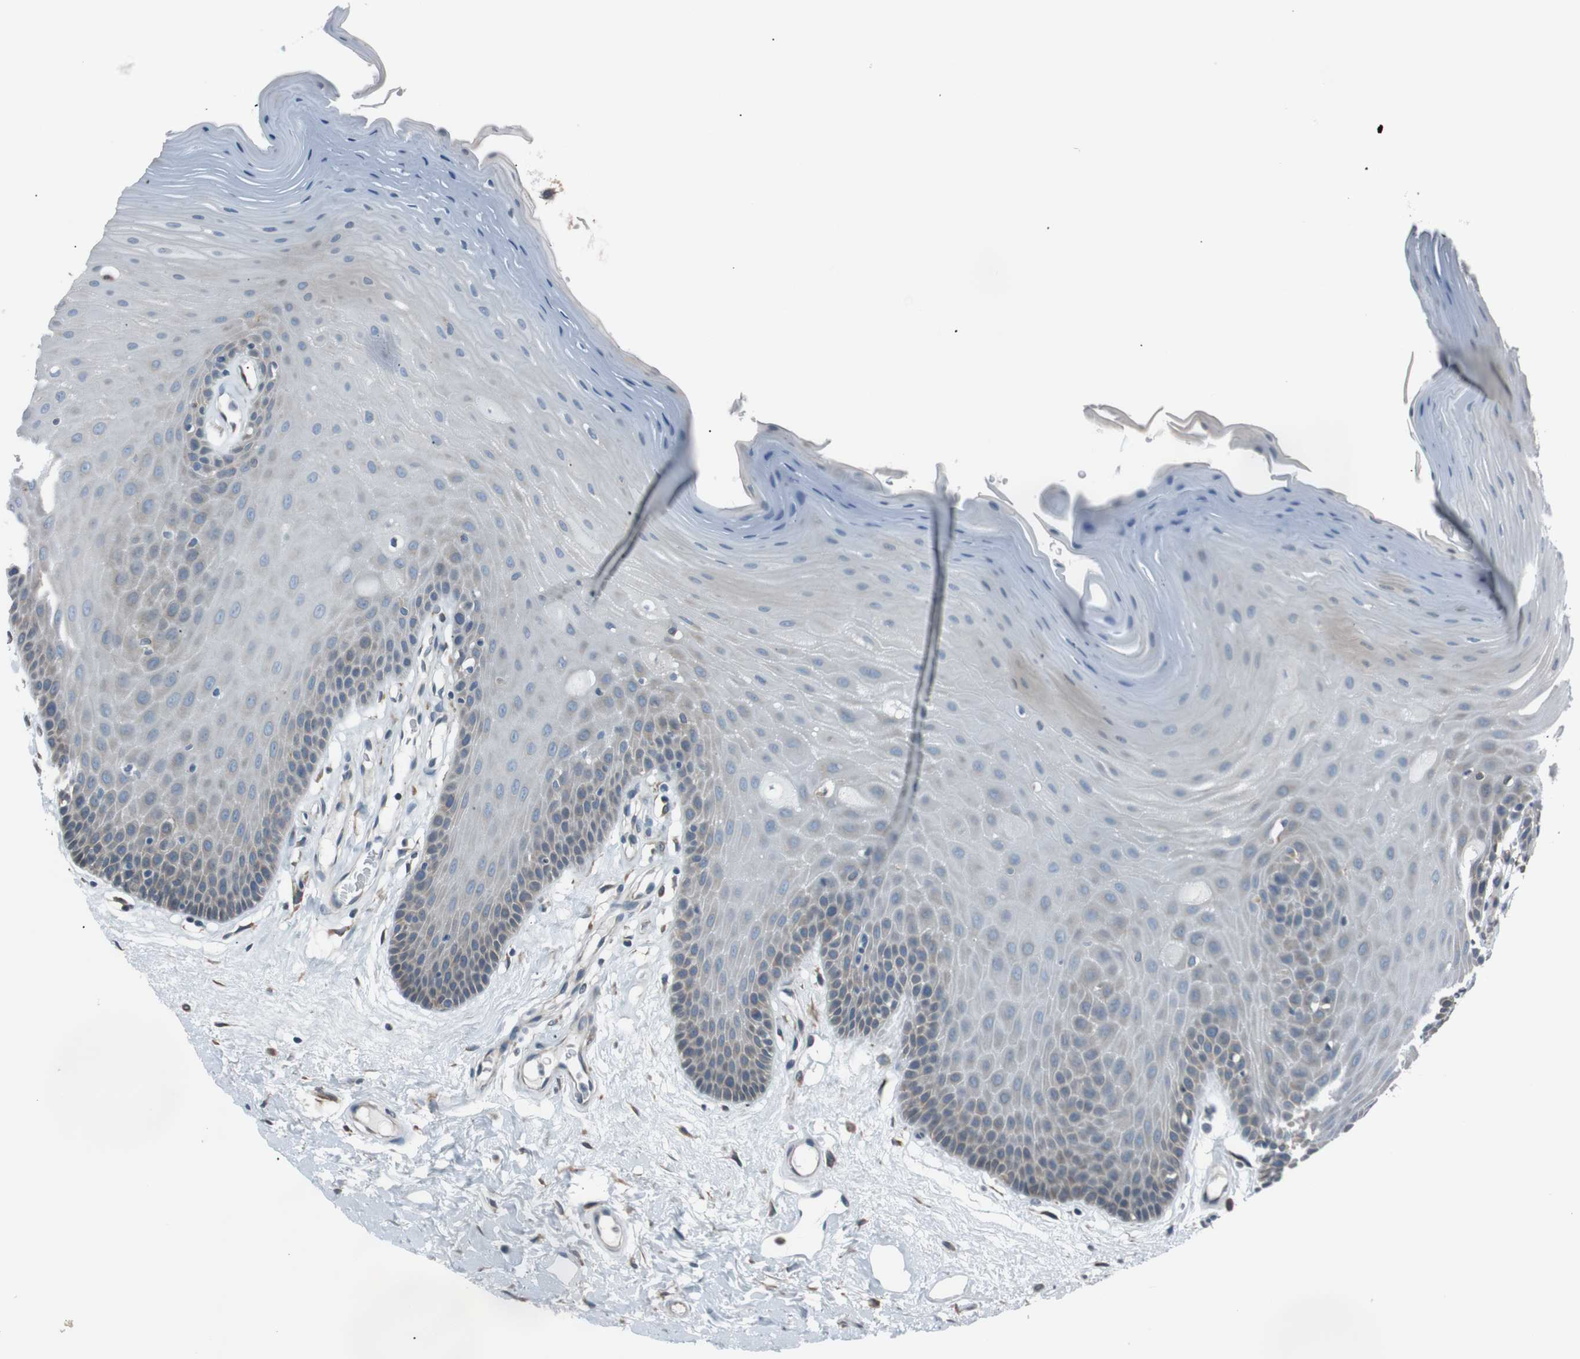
{"staining": {"intensity": "negative", "quantity": "none", "location": "none"}, "tissue": "oral mucosa", "cell_type": "Squamous epithelial cells", "image_type": "normal", "snomed": [{"axis": "morphology", "description": "Normal tissue, NOS"}, {"axis": "morphology", "description": "Squamous cell carcinoma, NOS"}, {"axis": "topography", "description": "Skeletal muscle"}, {"axis": "topography", "description": "Adipose tissue"}, {"axis": "topography", "description": "Vascular tissue"}, {"axis": "topography", "description": "Oral tissue"}, {"axis": "topography", "description": "Peripheral nerve tissue"}, {"axis": "topography", "description": "Head-Neck"}], "caption": "The photomicrograph exhibits no significant positivity in squamous epithelial cells of oral mucosa. (Brightfield microscopy of DAB (3,3'-diaminobenzidine) immunohistochemistry (IHC) at high magnification).", "gene": "SIGMAR1", "patient": {"sex": "male", "age": 71}}